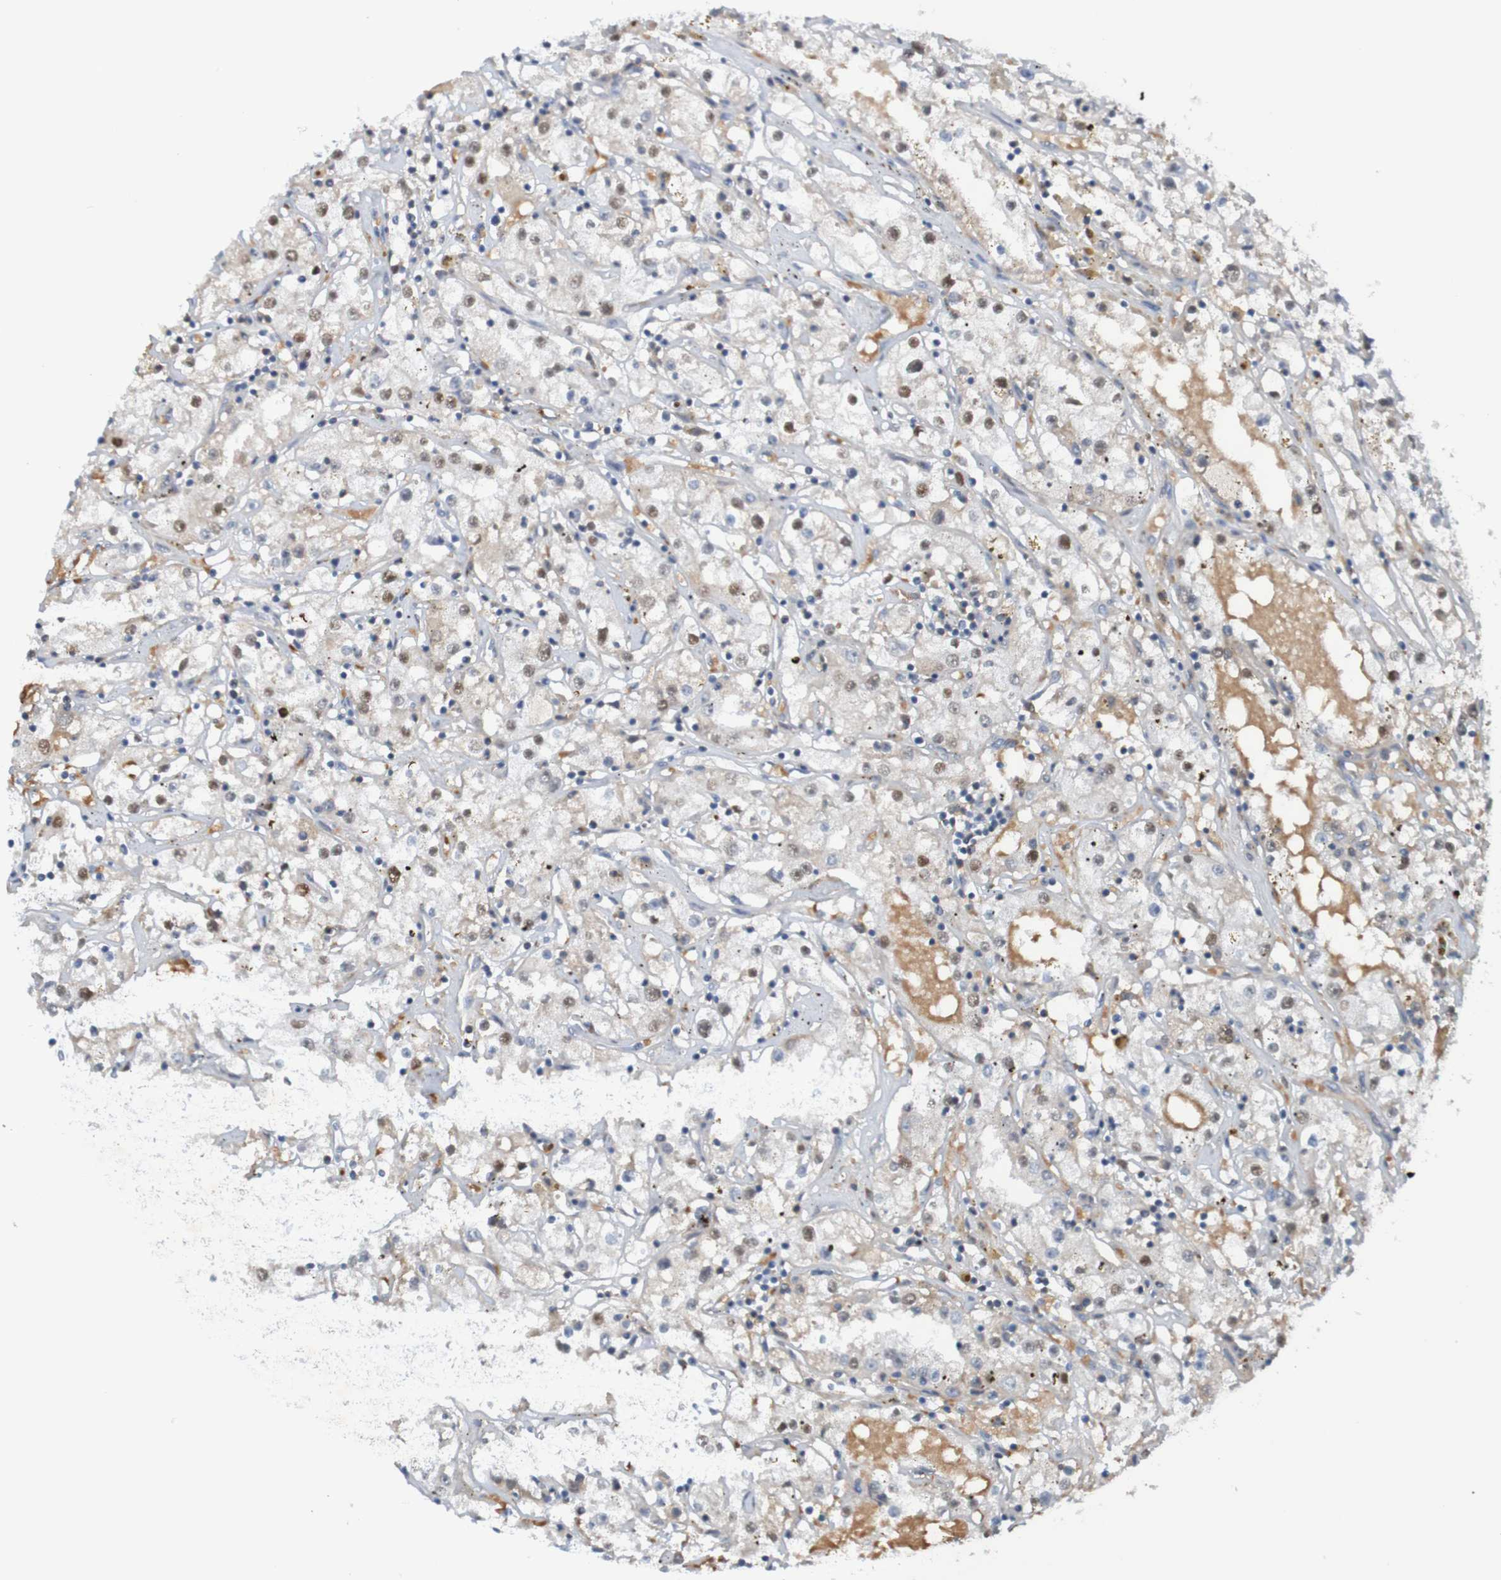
{"staining": {"intensity": "negative", "quantity": "none", "location": "none"}, "tissue": "renal cancer", "cell_type": "Tumor cells", "image_type": "cancer", "snomed": [{"axis": "morphology", "description": "Adenocarcinoma, NOS"}, {"axis": "topography", "description": "Kidney"}], "caption": "High power microscopy histopathology image of an IHC micrograph of renal cancer (adenocarcinoma), revealing no significant expression in tumor cells.", "gene": "USP36", "patient": {"sex": "male", "age": 56}}